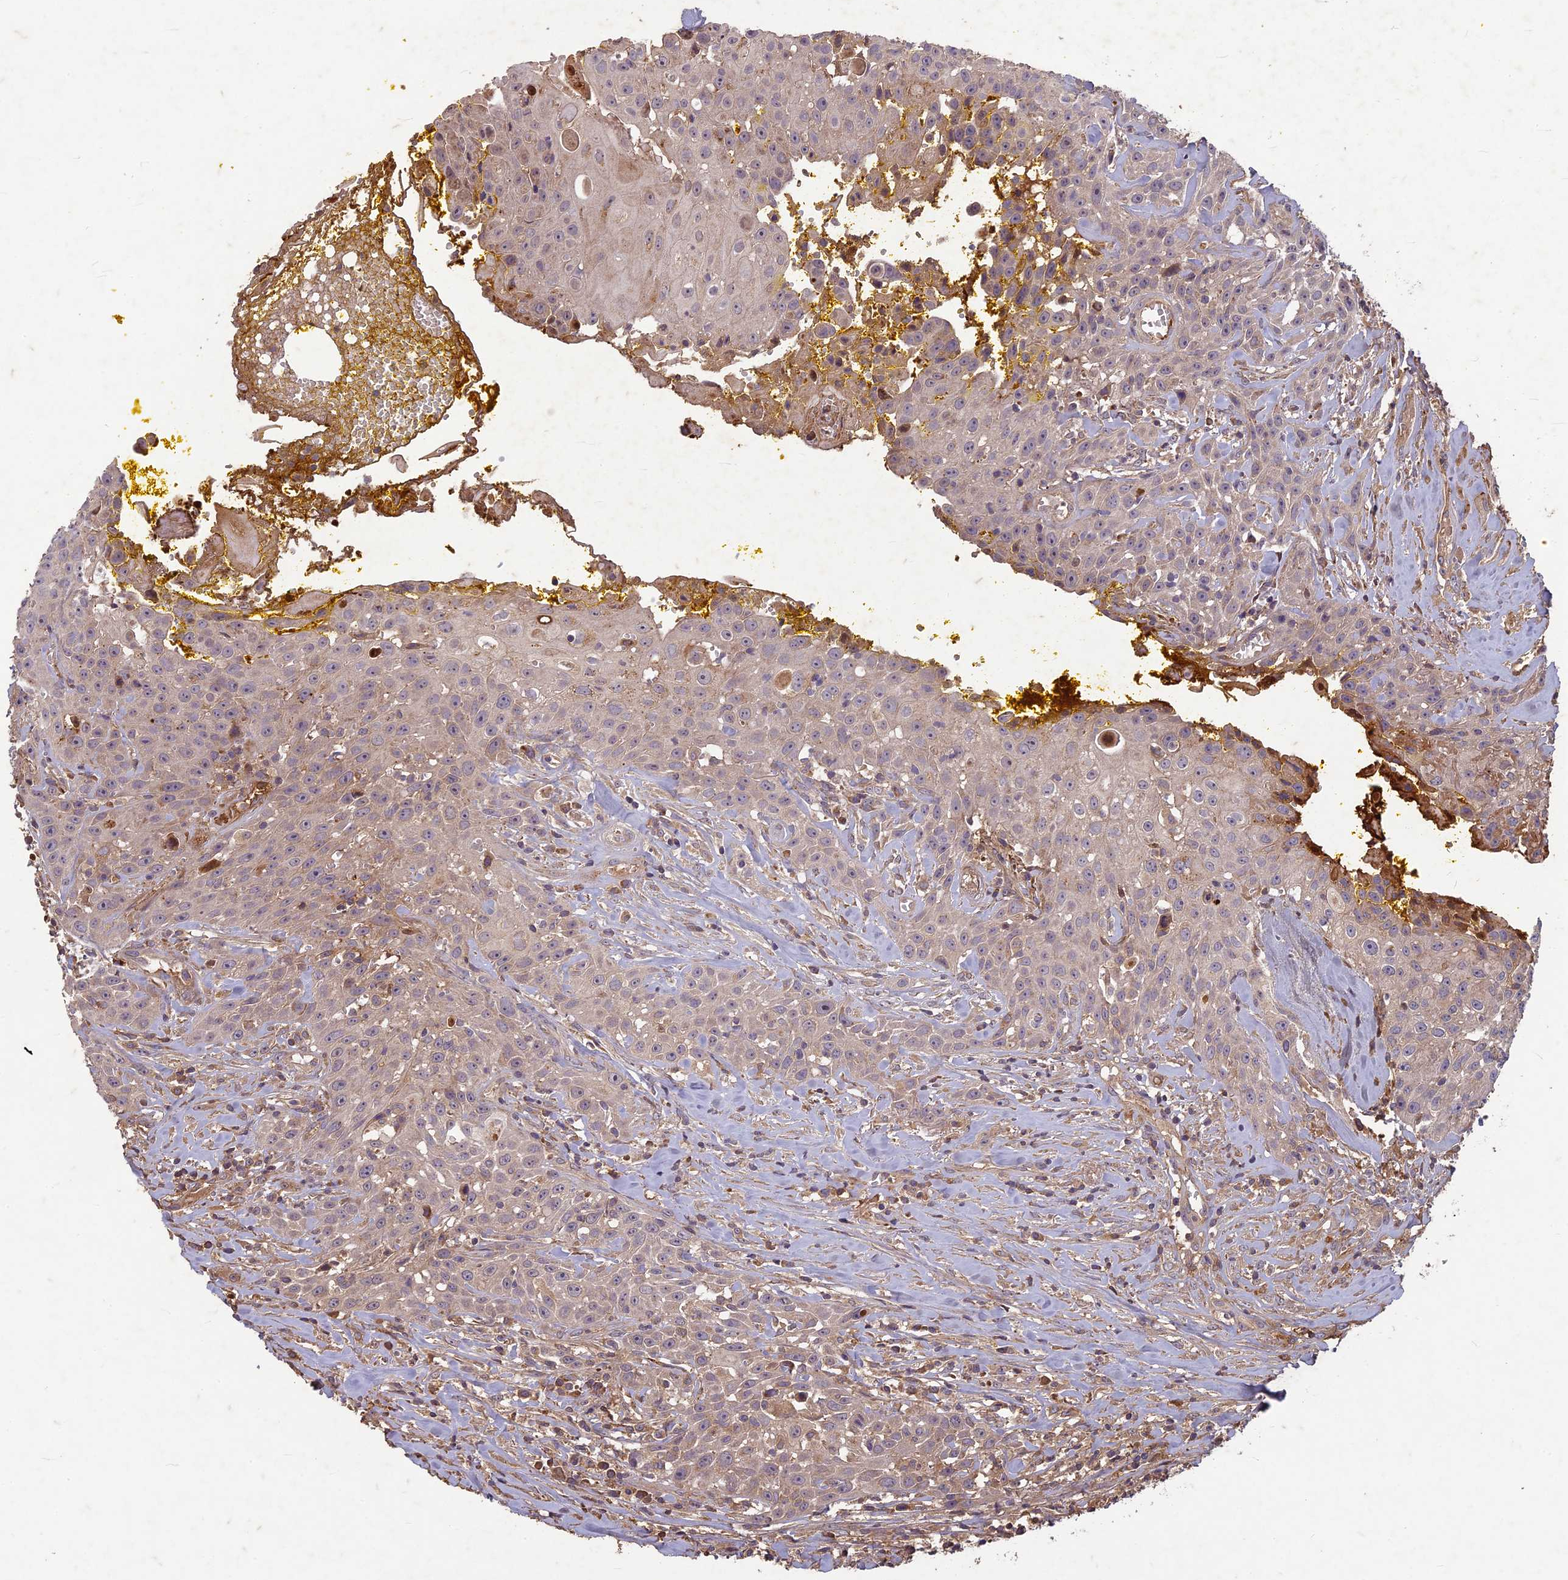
{"staining": {"intensity": "weak", "quantity": "<25%", "location": "cytoplasmic/membranous"}, "tissue": "head and neck cancer", "cell_type": "Tumor cells", "image_type": "cancer", "snomed": [{"axis": "morphology", "description": "Squamous cell carcinoma, NOS"}, {"axis": "topography", "description": "Oral tissue"}, {"axis": "topography", "description": "Head-Neck"}], "caption": "Immunohistochemistry (IHC) image of neoplastic tissue: head and neck cancer stained with DAB displays no significant protein staining in tumor cells.", "gene": "TCF25", "patient": {"sex": "female", "age": 82}}